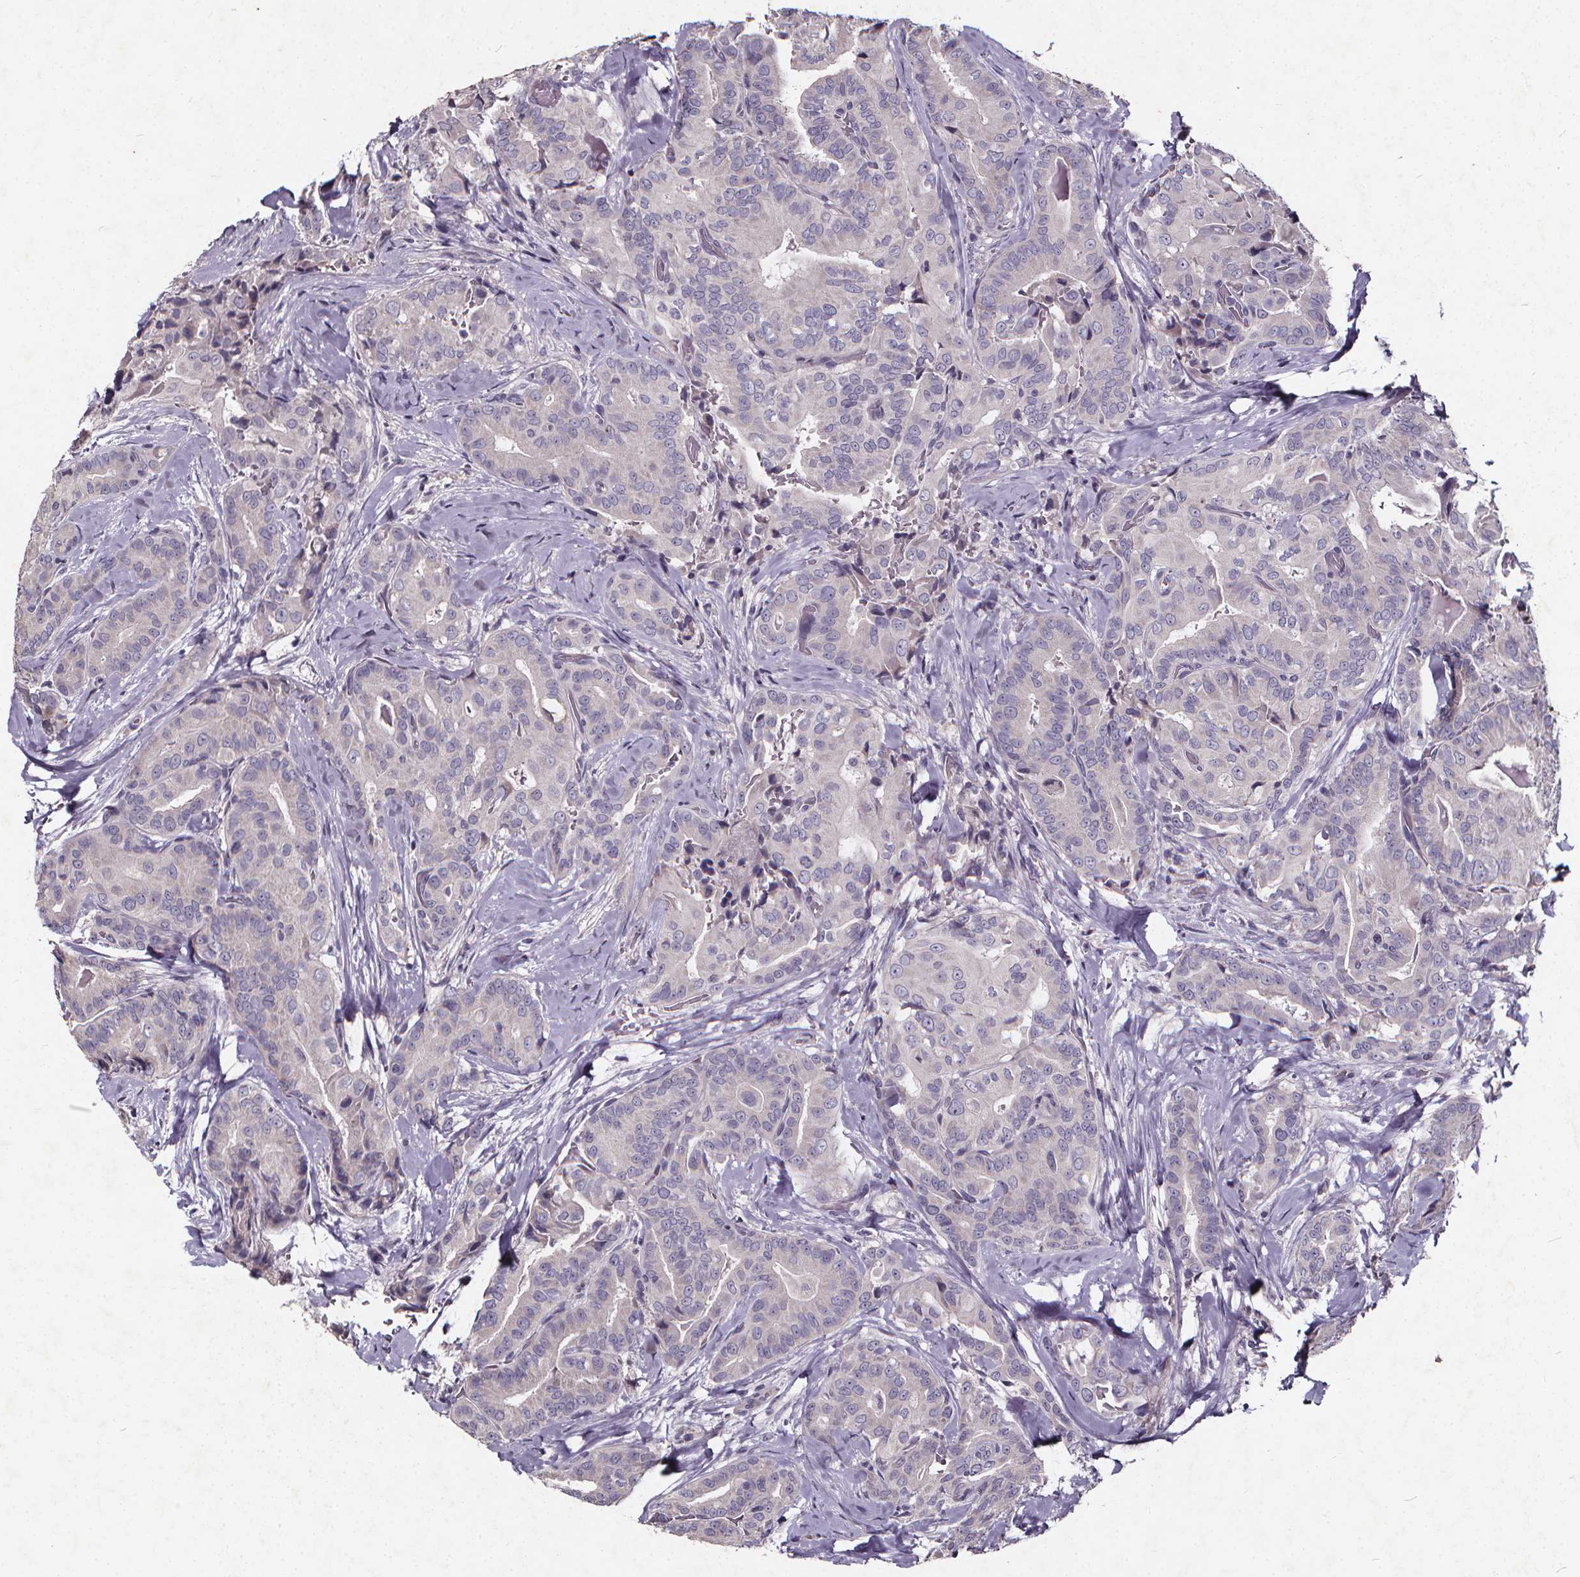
{"staining": {"intensity": "negative", "quantity": "none", "location": "none"}, "tissue": "thyroid cancer", "cell_type": "Tumor cells", "image_type": "cancer", "snomed": [{"axis": "morphology", "description": "Papillary adenocarcinoma, NOS"}, {"axis": "topography", "description": "Thyroid gland"}], "caption": "The histopathology image reveals no significant positivity in tumor cells of thyroid papillary adenocarcinoma.", "gene": "TSPAN14", "patient": {"sex": "male", "age": 61}}